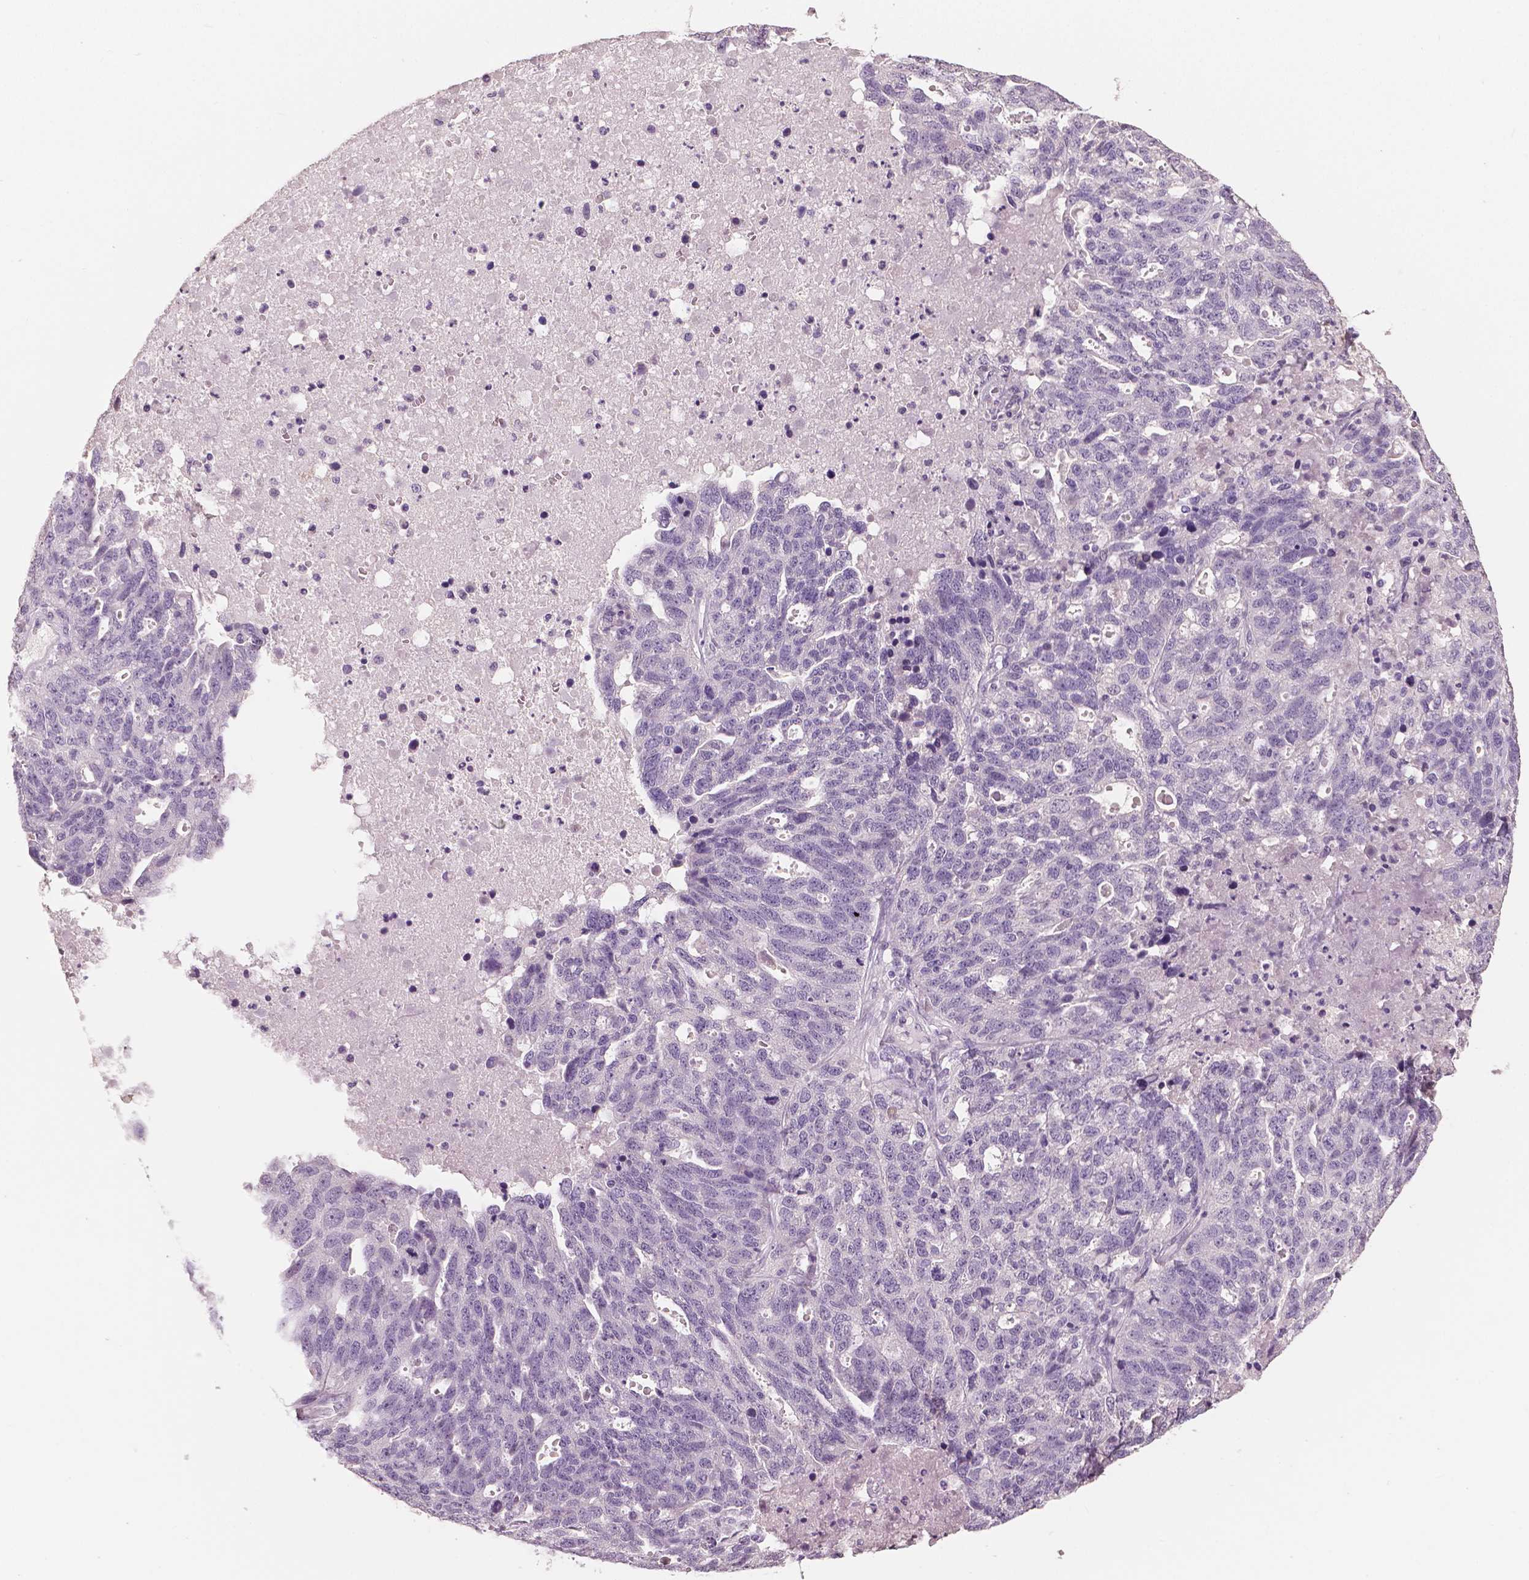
{"staining": {"intensity": "negative", "quantity": "none", "location": "none"}, "tissue": "ovarian cancer", "cell_type": "Tumor cells", "image_type": "cancer", "snomed": [{"axis": "morphology", "description": "Cystadenocarcinoma, serous, NOS"}, {"axis": "topography", "description": "Ovary"}], "caption": "A high-resolution photomicrograph shows IHC staining of ovarian cancer (serous cystadenocarcinoma), which exhibits no significant positivity in tumor cells. (IHC, brightfield microscopy, high magnification).", "gene": "NECAB1", "patient": {"sex": "female", "age": 71}}